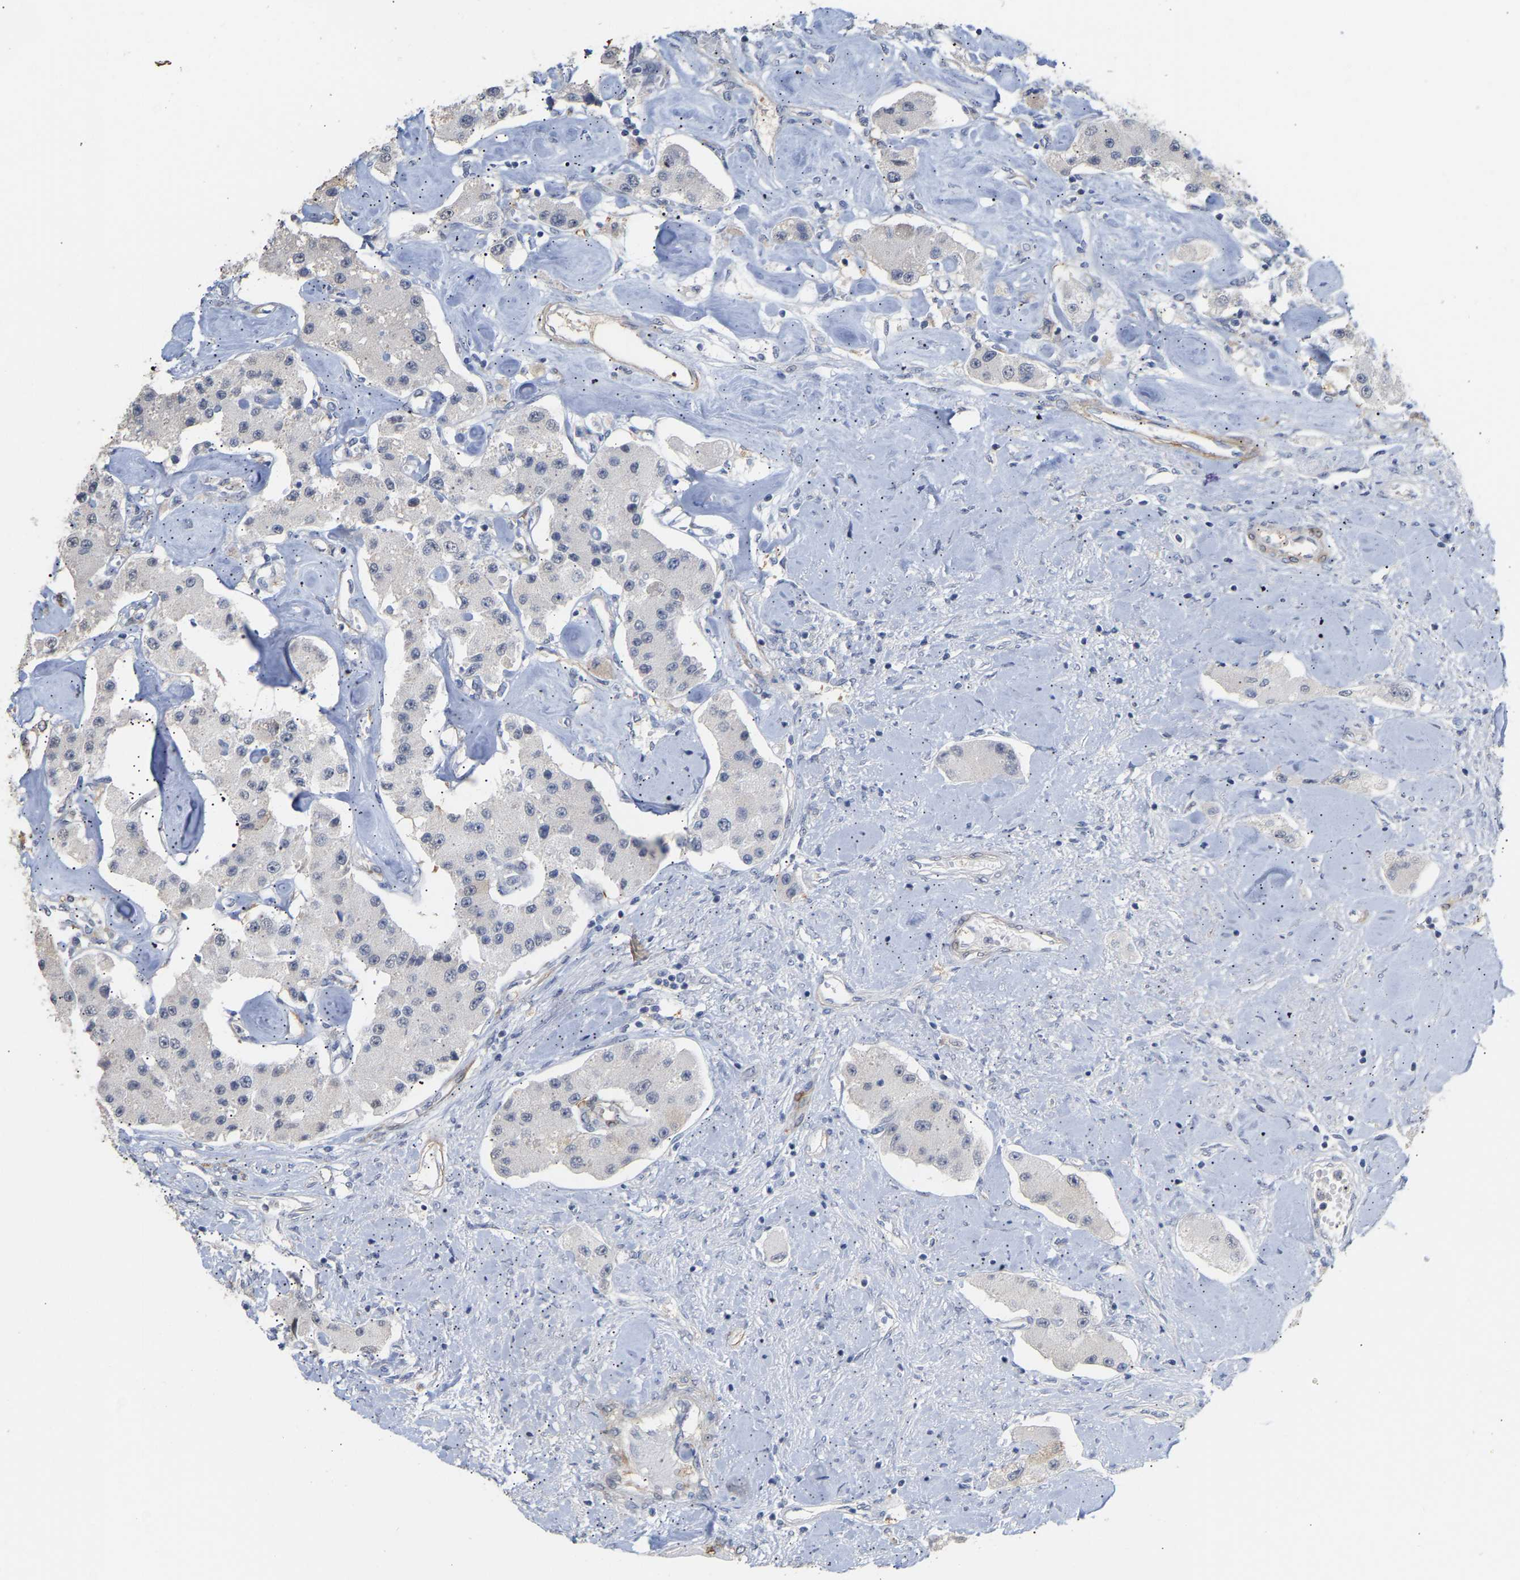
{"staining": {"intensity": "negative", "quantity": "none", "location": "none"}, "tissue": "carcinoid", "cell_type": "Tumor cells", "image_type": "cancer", "snomed": [{"axis": "morphology", "description": "Carcinoid, malignant, NOS"}, {"axis": "topography", "description": "Pancreas"}], "caption": "Immunohistochemical staining of human carcinoid demonstrates no significant expression in tumor cells.", "gene": "AMPH", "patient": {"sex": "male", "age": 41}}